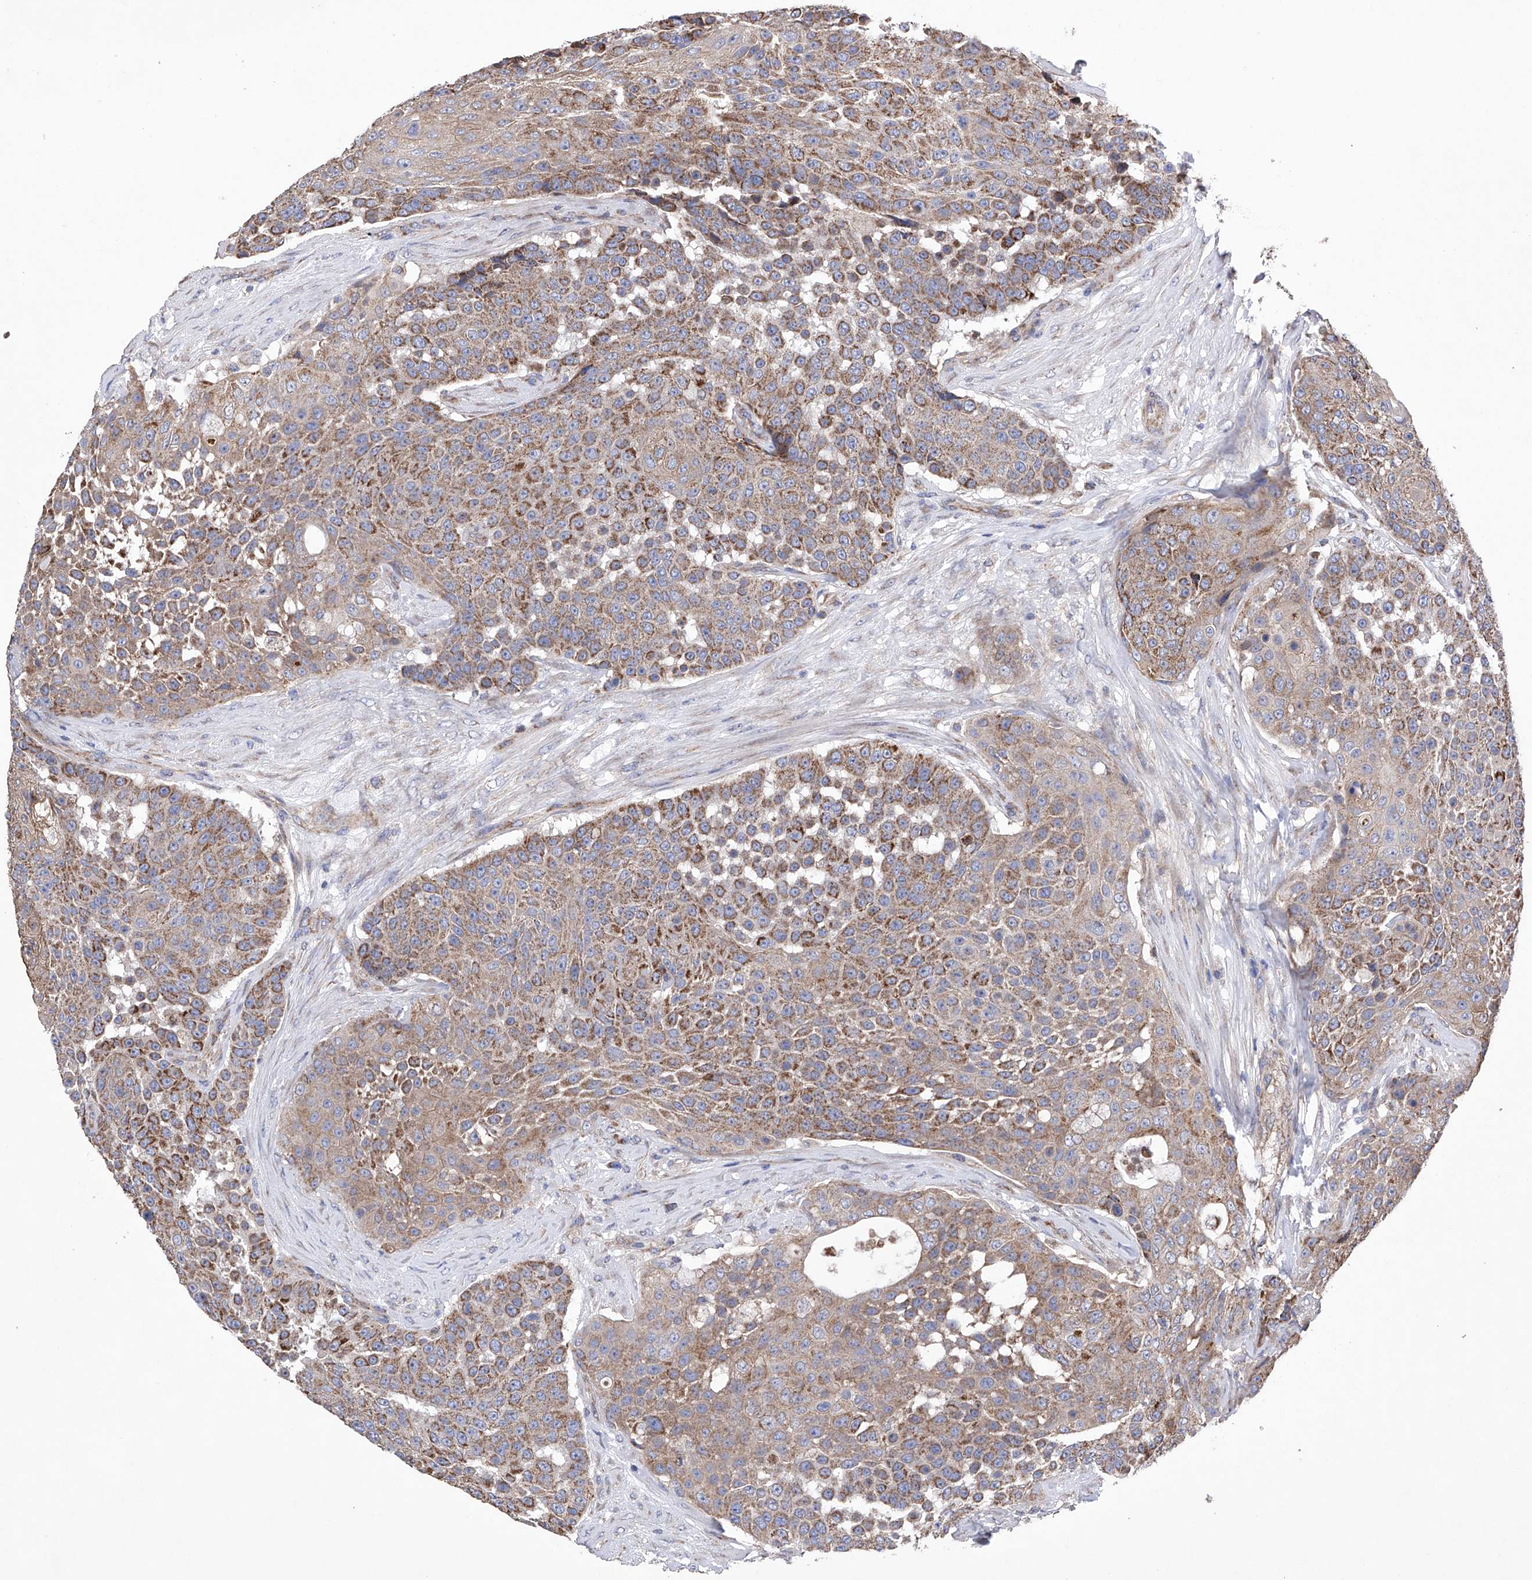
{"staining": {"intensity": "moderate", "quantity": ">75%", "location": "cytoplasmic/membranous"}, "tissue": "urothelial cancer", "cell_type": "Tumor cells", "image_type": "cancer", "snomed": [{"axis": "morphology", "description": "Urothelial carcinoma, High grade"}, {"axis": "topography", "description": "Urinary bladder"}], "caption": "Brown immunohistochemical staining in urothelial carcinoma (high-grade) reveals moderate cytoplasmic/membranous staining in about >75% of tumor cells.", "gene": "EFCAB2", "patient": {"sex": "female", "age": 63}}